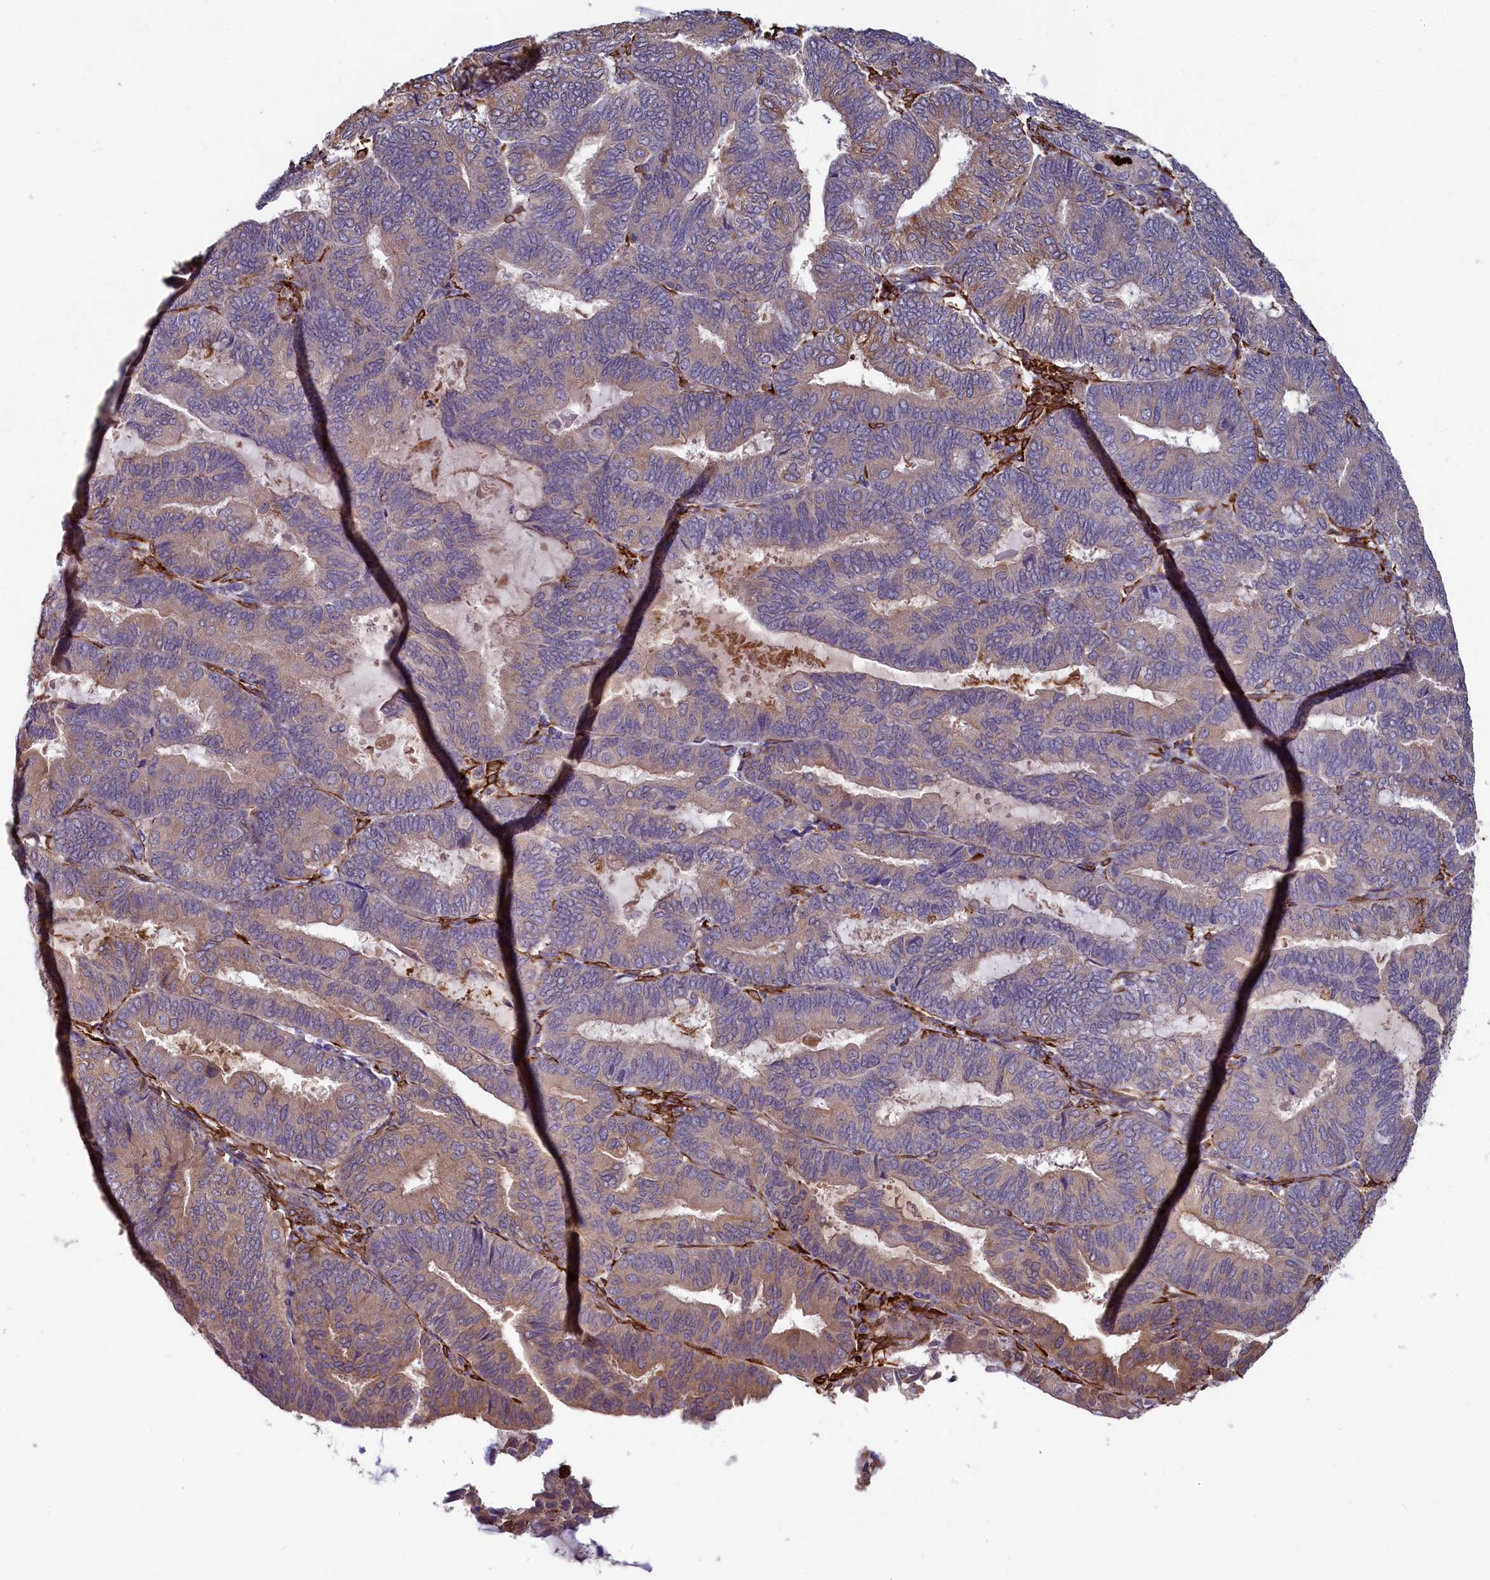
{"staining": {"intensity": "moderate", "quantity": ">75%", "location": "cytoplasmic/membranous"}, "tissue": "endometrial cancer", "cell_type": "Tumor cells", "image_type": "cancer", "snomed": [{"axis": "morphology", "description": "Adenocarcinoma, NOS"}, {"axis": "topography", "description": "Endometrium"}], "caption": "Tumor cells exhibit moderate cytoplasmic/membranous staining in about >75% of cells in endometrial cancer.", "gene": "SPATA2L", "patient": {"sex": "female", "age": 81}}